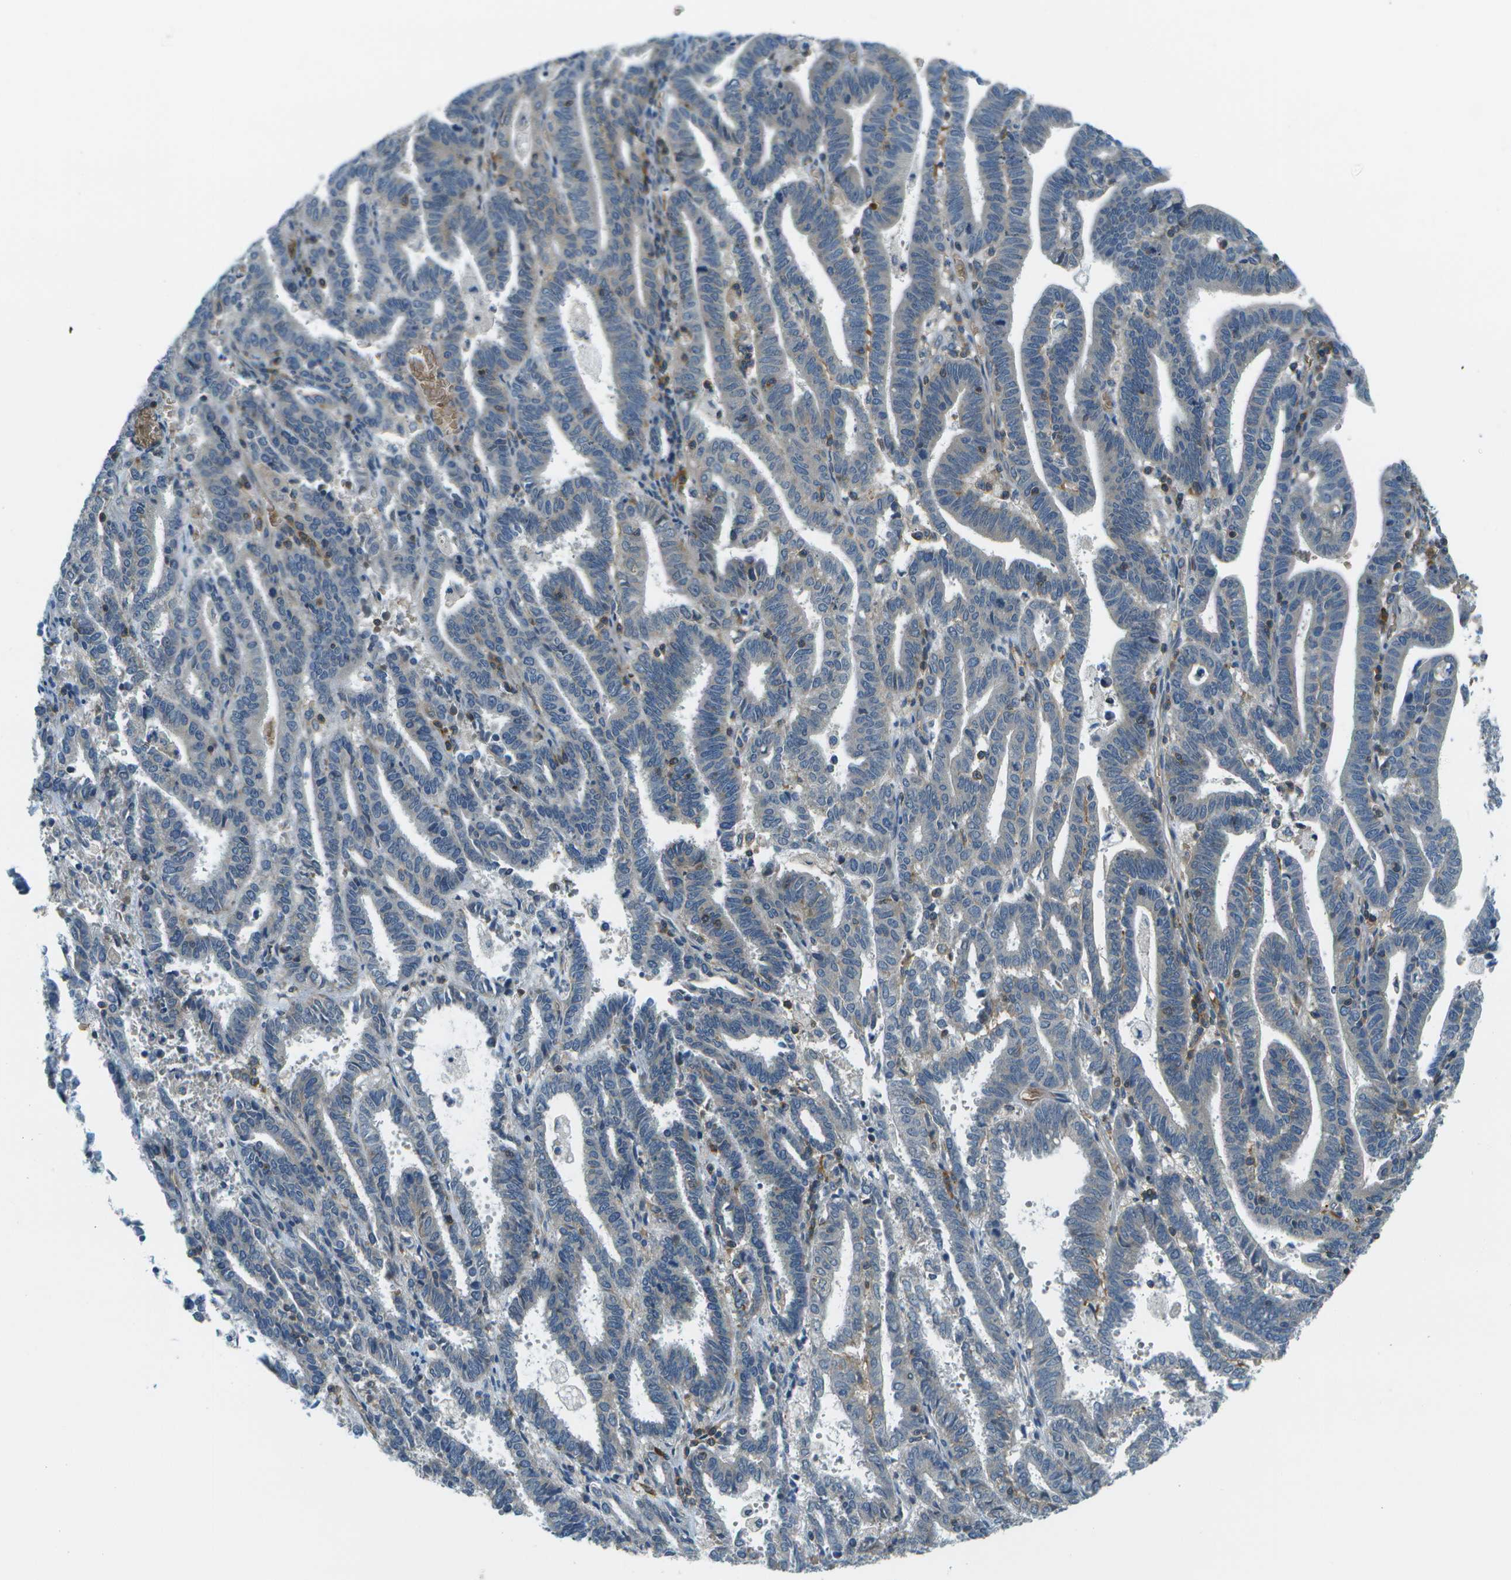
{"staining": {"intensity": "negative", "quantity": "none", "location": "none"}, "tissue": "endometrial cancer", "cell_type": "Tumor cells", "image_type": "cancer", "snomed": [{"axis": "morphology", "description": "Adenocarcinoma, NOS"}, {"axis": "topography", "description": "Uterus"}], "caption": "Immunohistochemical staining of adenocarcinoma (endometrial) demonstrates no significant staining in tumor cells.", "gene": "CTIF", "patient": {"sex": "female", "age": 83}}